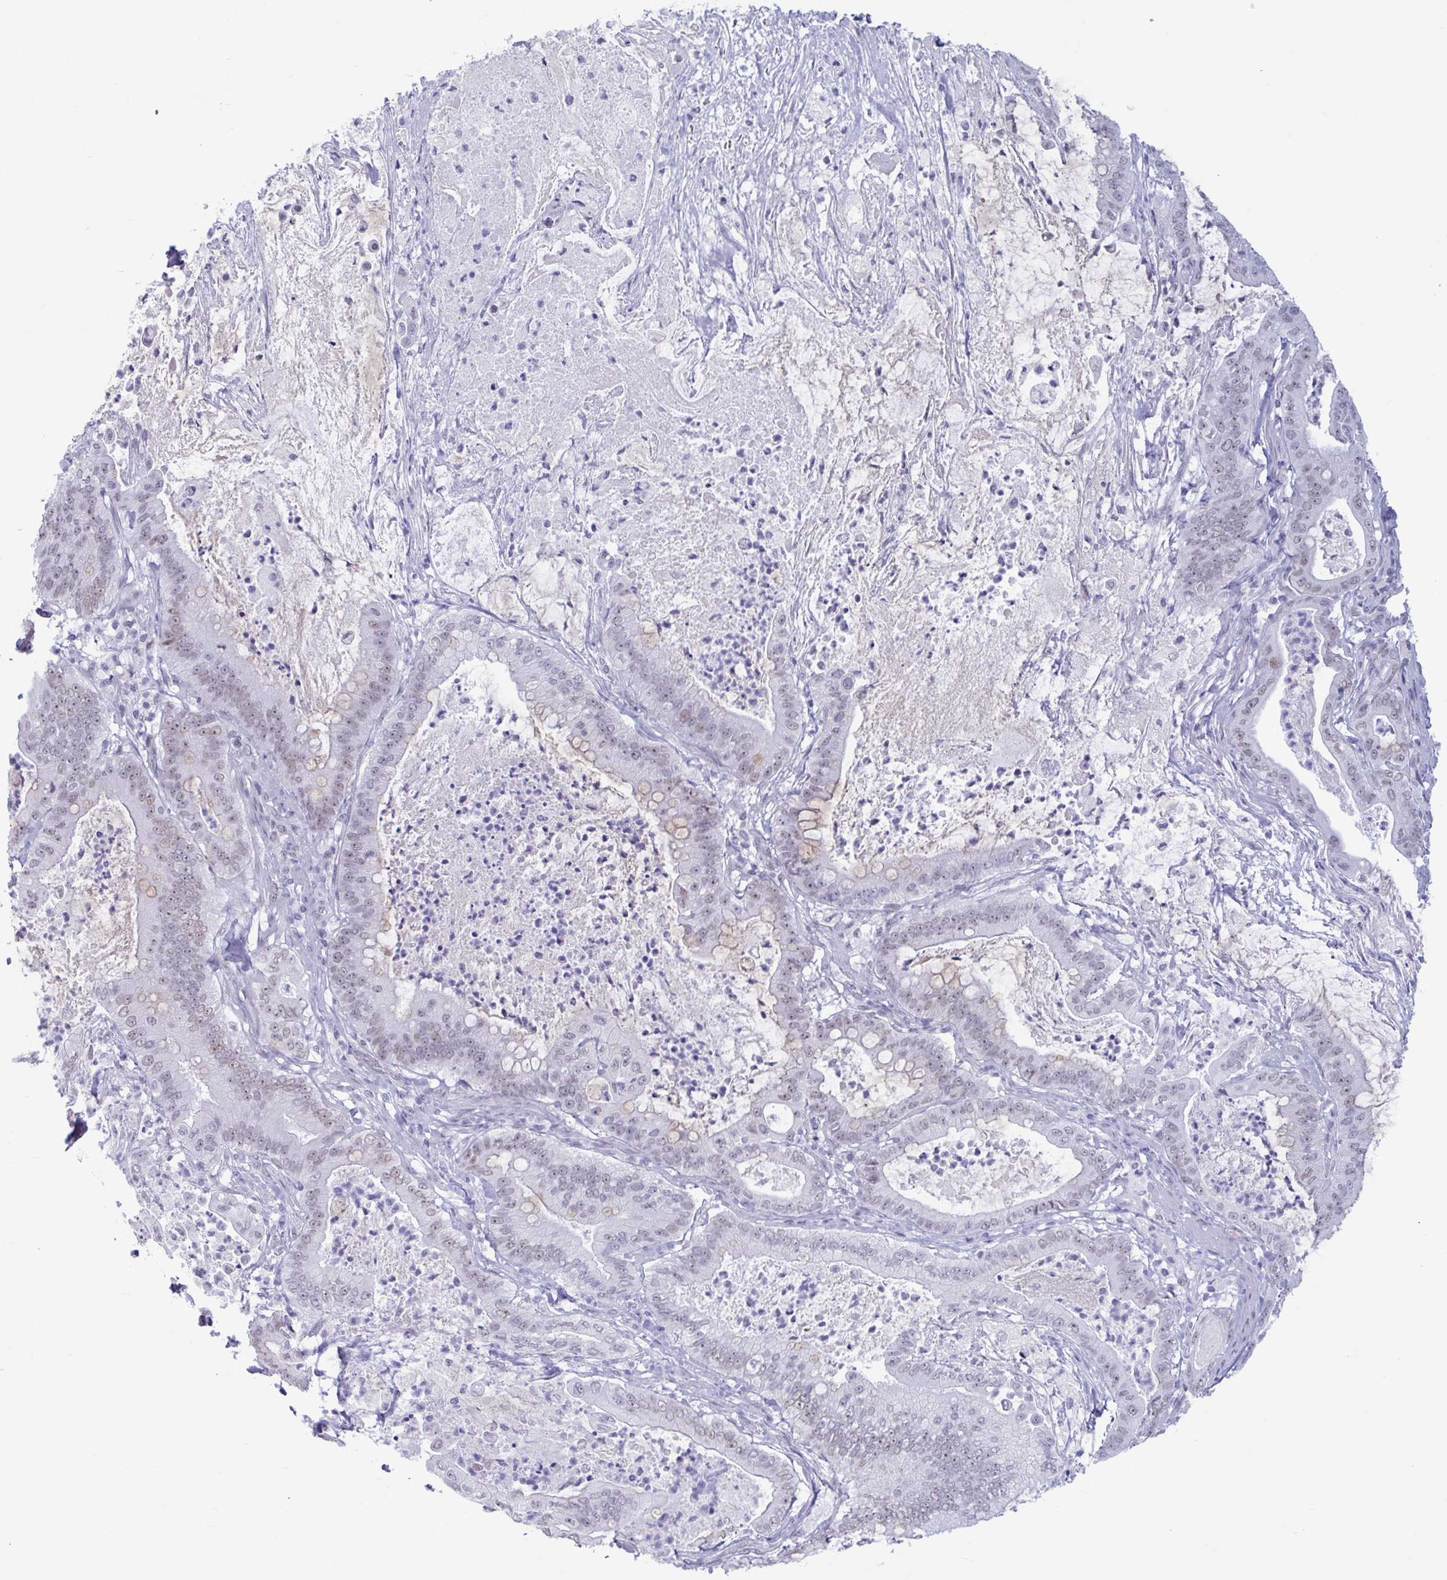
{"staining": {"intensity": "weak", "quantity": "25%-75%", "location": "cytoplasmic/membranous,nuclear"}, "tissue": "pancreatic cancer", "cell_type": "Tumor cells", "image_type": "cancer", "snomed": [{"axis": "morphology", "description": "Adenocarcinoma, NOS"}, {"axis": "topography", "description": "Pancreas"}], "caption": "High-power microscopy captured an immunohistochemistry (IHC) micrograph of pancreatic adenocarcinoma, revealing weak cytoplasmic/membranous and nuclear staining in about 25%-75% of tumor cells.", "gene": "MSMB", "patient": {"sex": "male", "age": 71}}